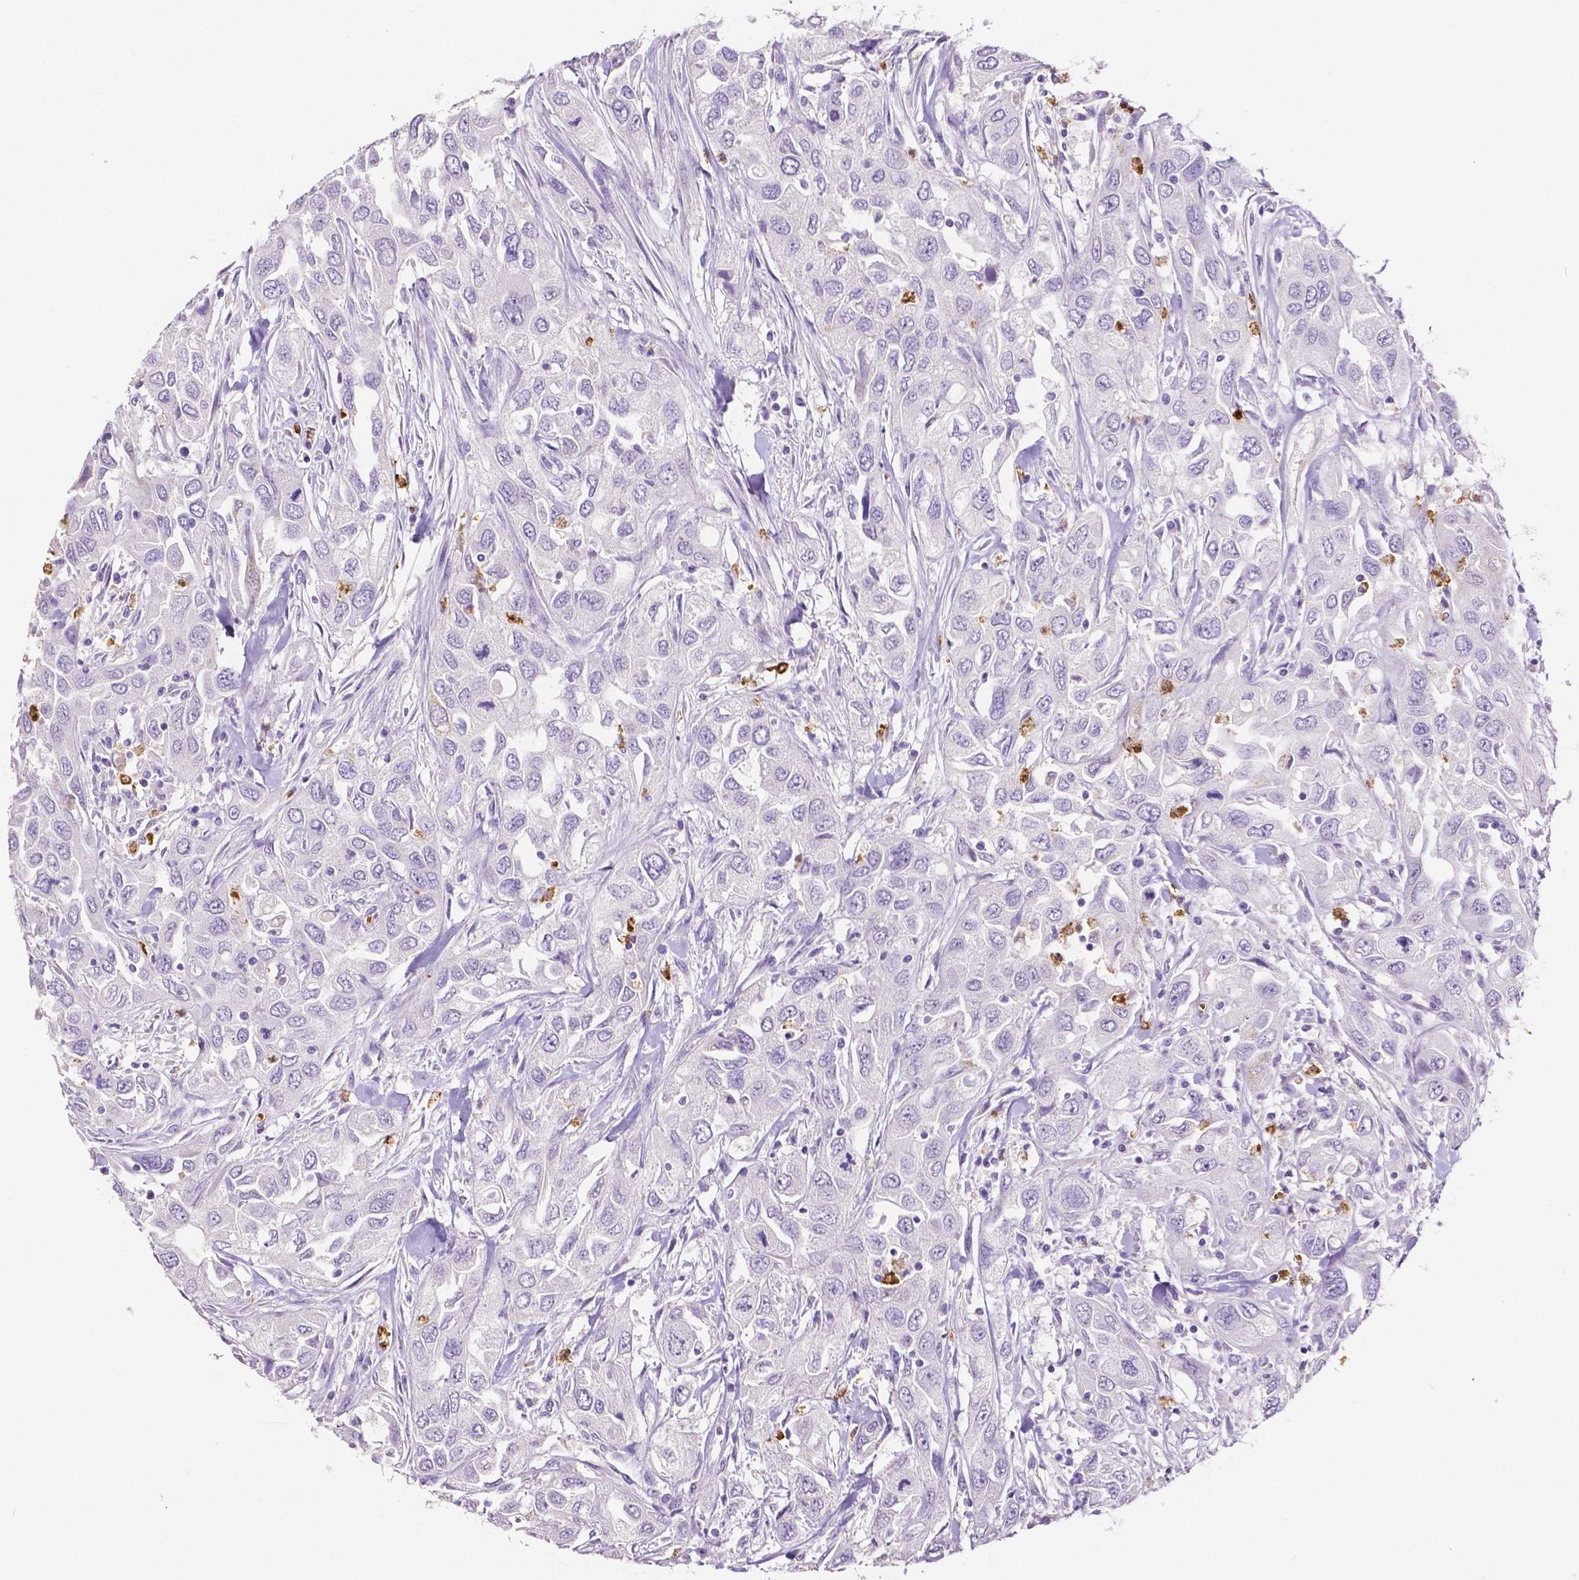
{"staining": {"intensity": "negative", "quantity": "none", "location": "none"}, "tissue": "urothelial cancer", "cell_type": "Tumor cells", "image_type": "cancer", "snomed": [{"axis": "morphology", "description": "Urothelial carcinoma, High grade"}, {"axis": "topography", "description": "Urinary bladder"}], "caption": "Human high-grade urothelial carcinoma stained for a protein using IHC demonstrates no expression in tumor cells.", "gene": "MMP9", "patient": {"sex": "male", "age": 76}}